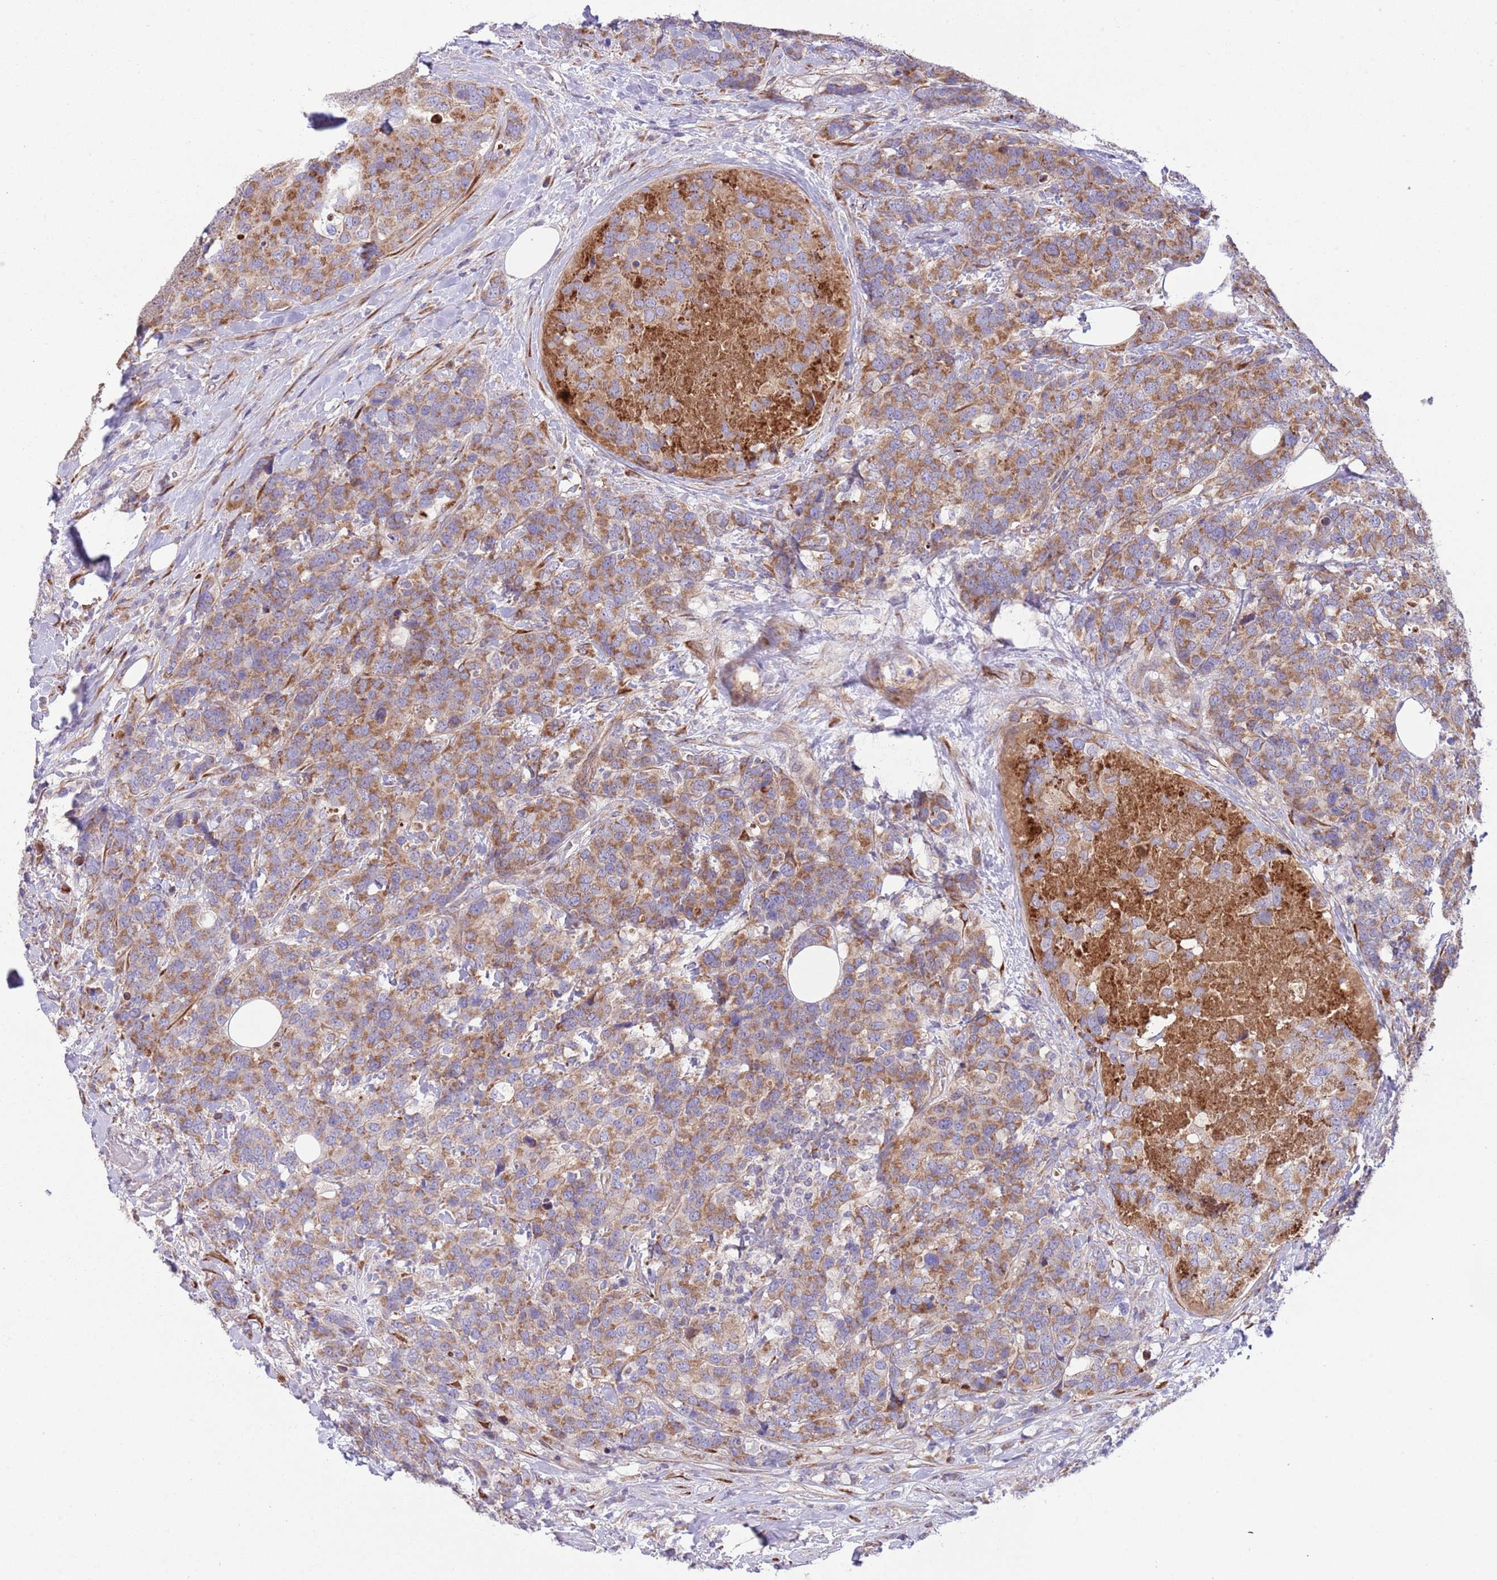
{"staining": {"intensity": "moderate", "quantity": ">75%", "location": "cytoplasmic/membranous"}, "tissue": "breast cancer", "cell_type": "Tumor cells", "image_type": "cancer", "snomed": [{"axis": "morphology", "description": "Lobular carcinoma"}, {"axis": "topography", "description": "Breast"}], "caption": "Breast cancer (lobular carcinoma) stained with immunohistochemistry (IHC) reveals moderate cytoplasmic/membranous positivity in about >75% of tumor cells. (DAB (3,3'-diaminobenzidine) IHC with brightfield microscopy, high magnification).", "gene": "TOMM5", "patient": {"sex": "female", "age": 59}}